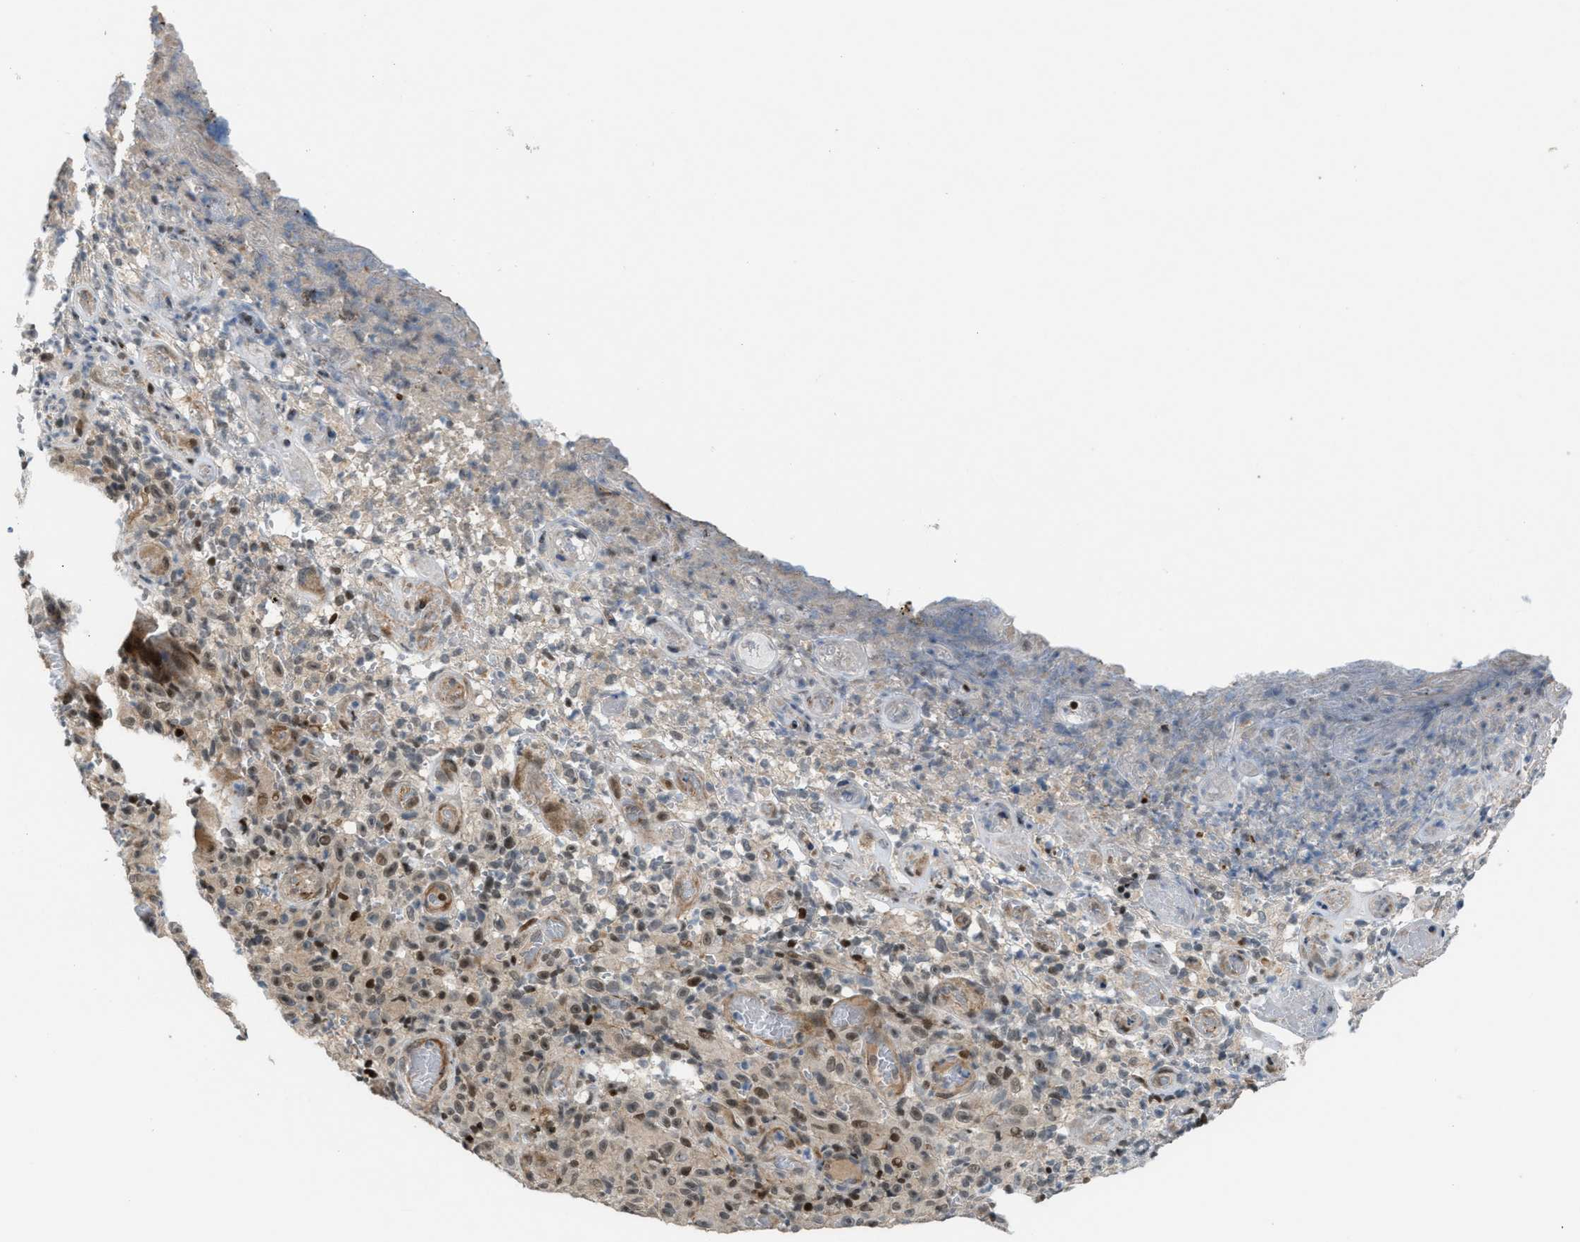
{"staining": {"intensity": "weak", "quantity": ">75%", "location": "cytoplasmic/membranous,nuclear"}, "tissue": "melanoma", "cell_type": "Tumor cells", "image_type": "cancer", "snomed": [{"axis": "morphology", "description": "Malignant melanoma, NOS"}, {"axis": "topography", "description": "Skin"}], "caption": "Immunohistochemical staining of malignant melanoma reveals weak cytoplasmic/membranous and nuclear protein staining in approximately >75% of tumor cells.", "gene": "ZNF276", "patient": {"sex": "female", "age": 82}}